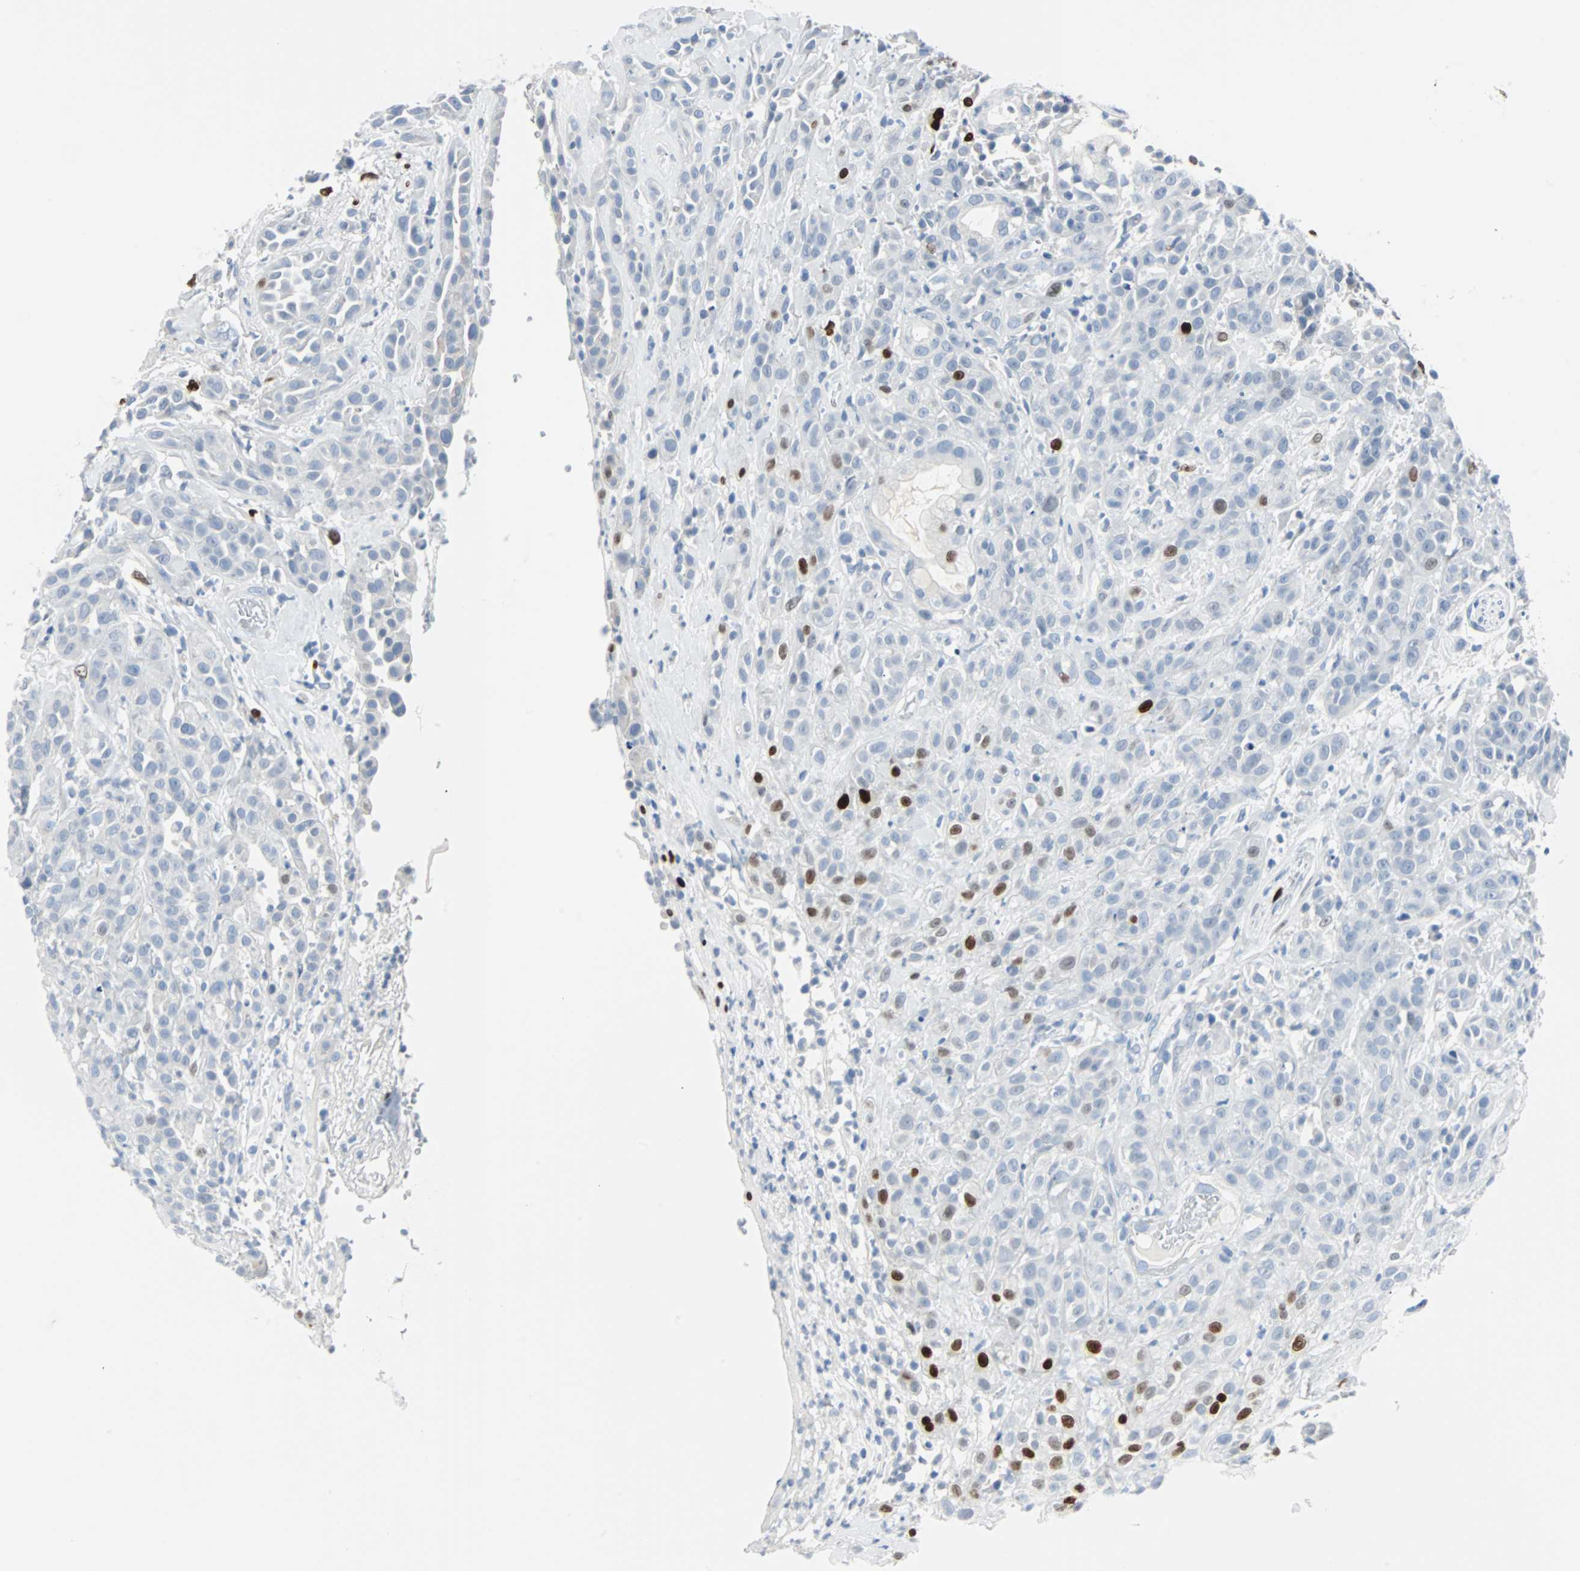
{"staining": {"intensity": "moderate", "quantity": "<25%", "location": "nuclear"}, "tissue": "head and neck cancer", "cell_type": "Tumor cells", "image_type": "cancer", "snomed": [{"axis": "morphology", "description": "Squamous cell carcinoma, NOS"}, {"axis": "topography", "description": "Head-Neck"}], "caption": "This photomicrograph demonstrates head and neck squamous cell carcinoma stained with immunohistochemistry to label a protein in brown. The nuclear of tumor cells show moderate positivity for the protein. Nuclei are counter-stained blue.", "gene": "IL33", "patient": {"sex": "male", "age": 62}}